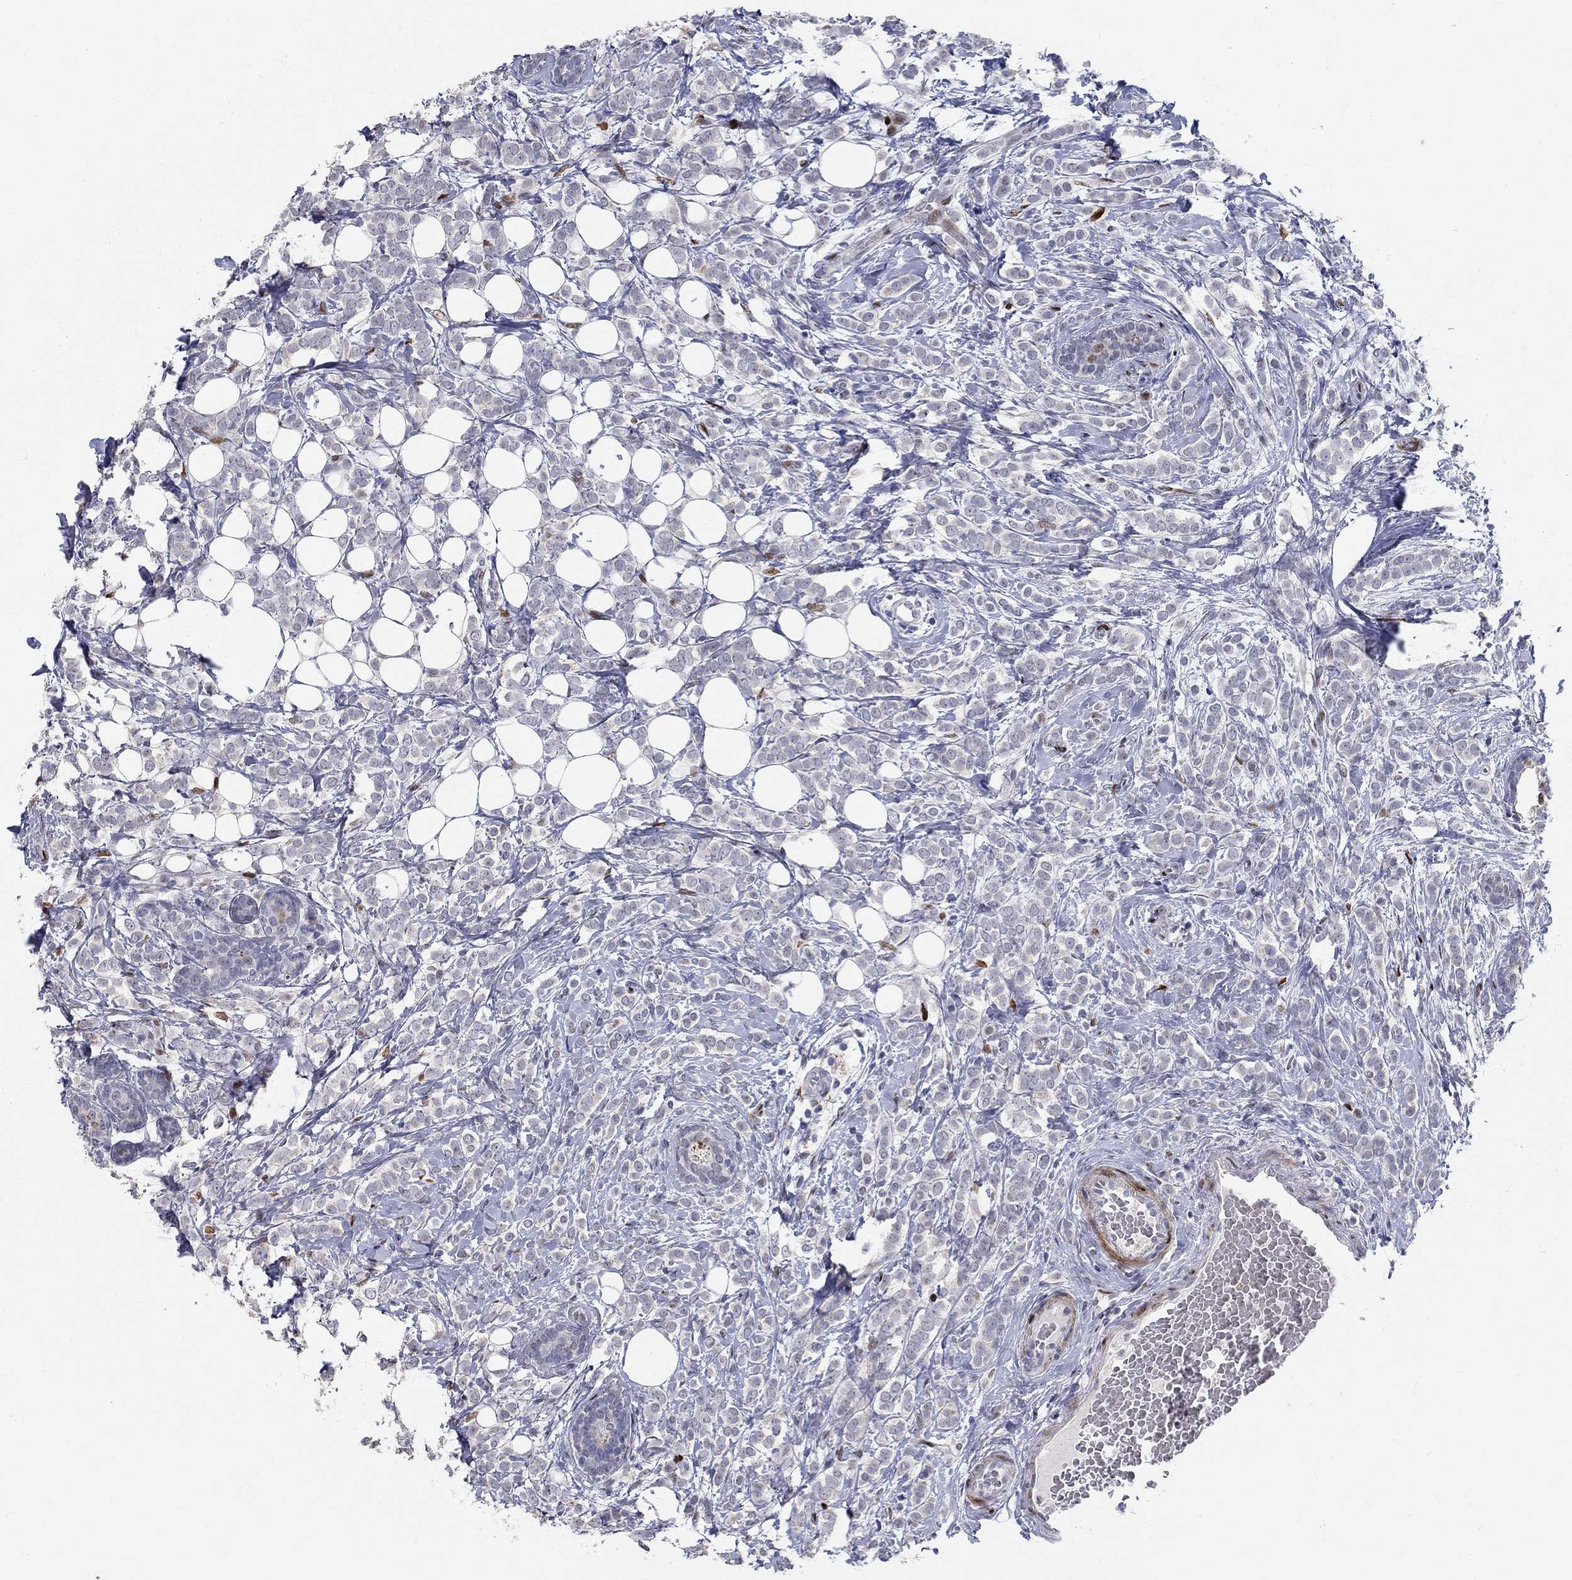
{"staining": {"intensity": "negative", "quantity": "none", "location": "none"}, "tissue": "breast cancer", "cell_type": "Tumor cells", "image_type": "cancer", "snomed": [{"axis": "morphology", "description": "Lobular carcinoma"}, {"axis": "topography", "description": "Breast"}], "caption": "An IHC photomicrograph of breast cancer is shown. There is no staining in tumor cells of breast cancer. (DAB (3,3'-diaminobenzidine) immunohistochemistry, high magnification).", "gene": "RAPGEF5", "patient": {"sex": "female", "age": 49}}